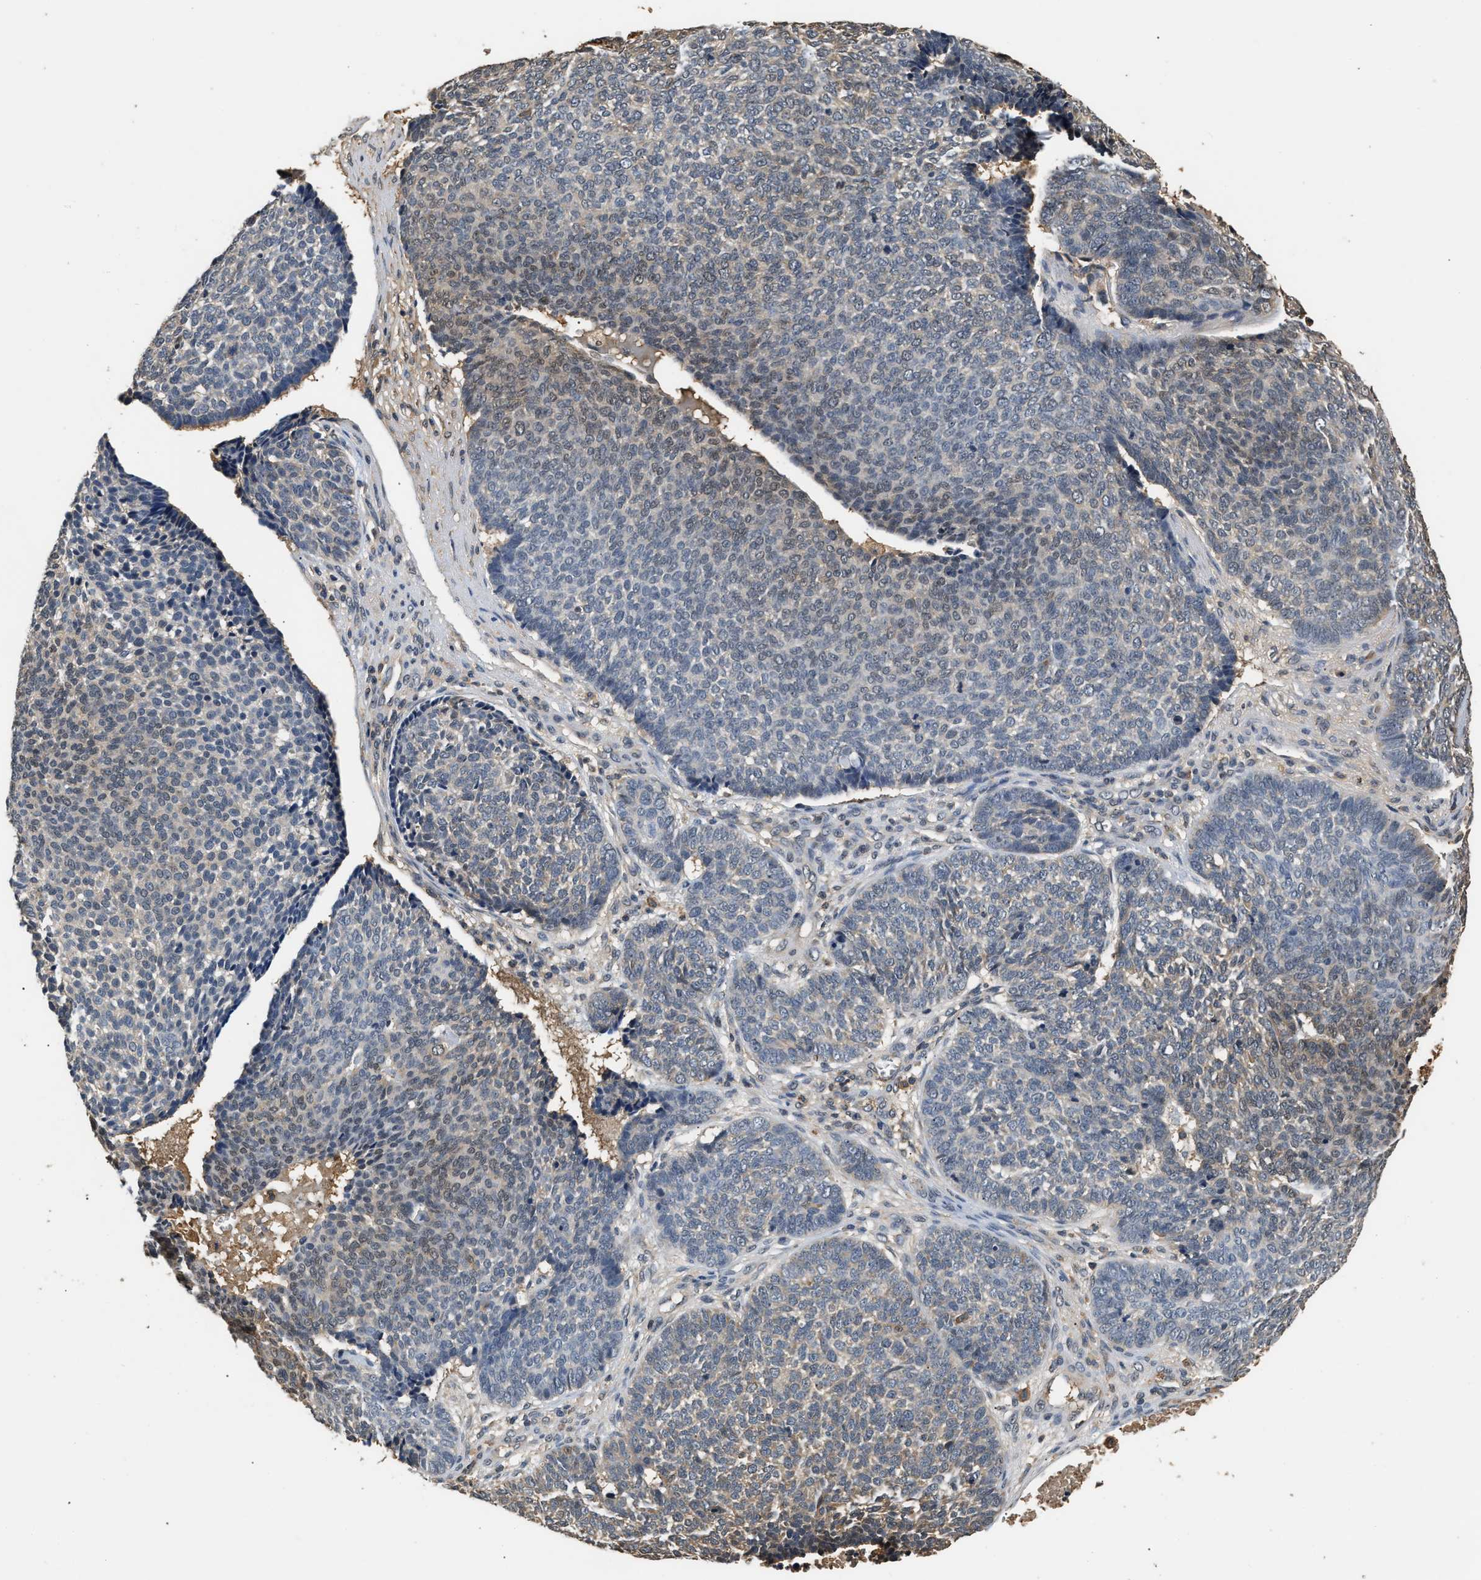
{"staining": {"intensity": "weak", "quantity": "<25%", "location": "cytoplasmic/membranous"}, "tissue": "skin cancer", "cell_type": "Tumor cells", "image_type": "cancer", "snomed": [{"axis": "morphology", "description": "Normal tissue, NOS"}, {"axis": "morphology", "description": "Basal cell carcinoma"}, {"axis": "topography", "description": "Skin"}], "caption": "This is a image of IHC staining of skin cancer (basal cell carcinoma), which shows no expression in tumor cells.", "gene": "GPI", "patient": {"sex": "male", "age": 79}}